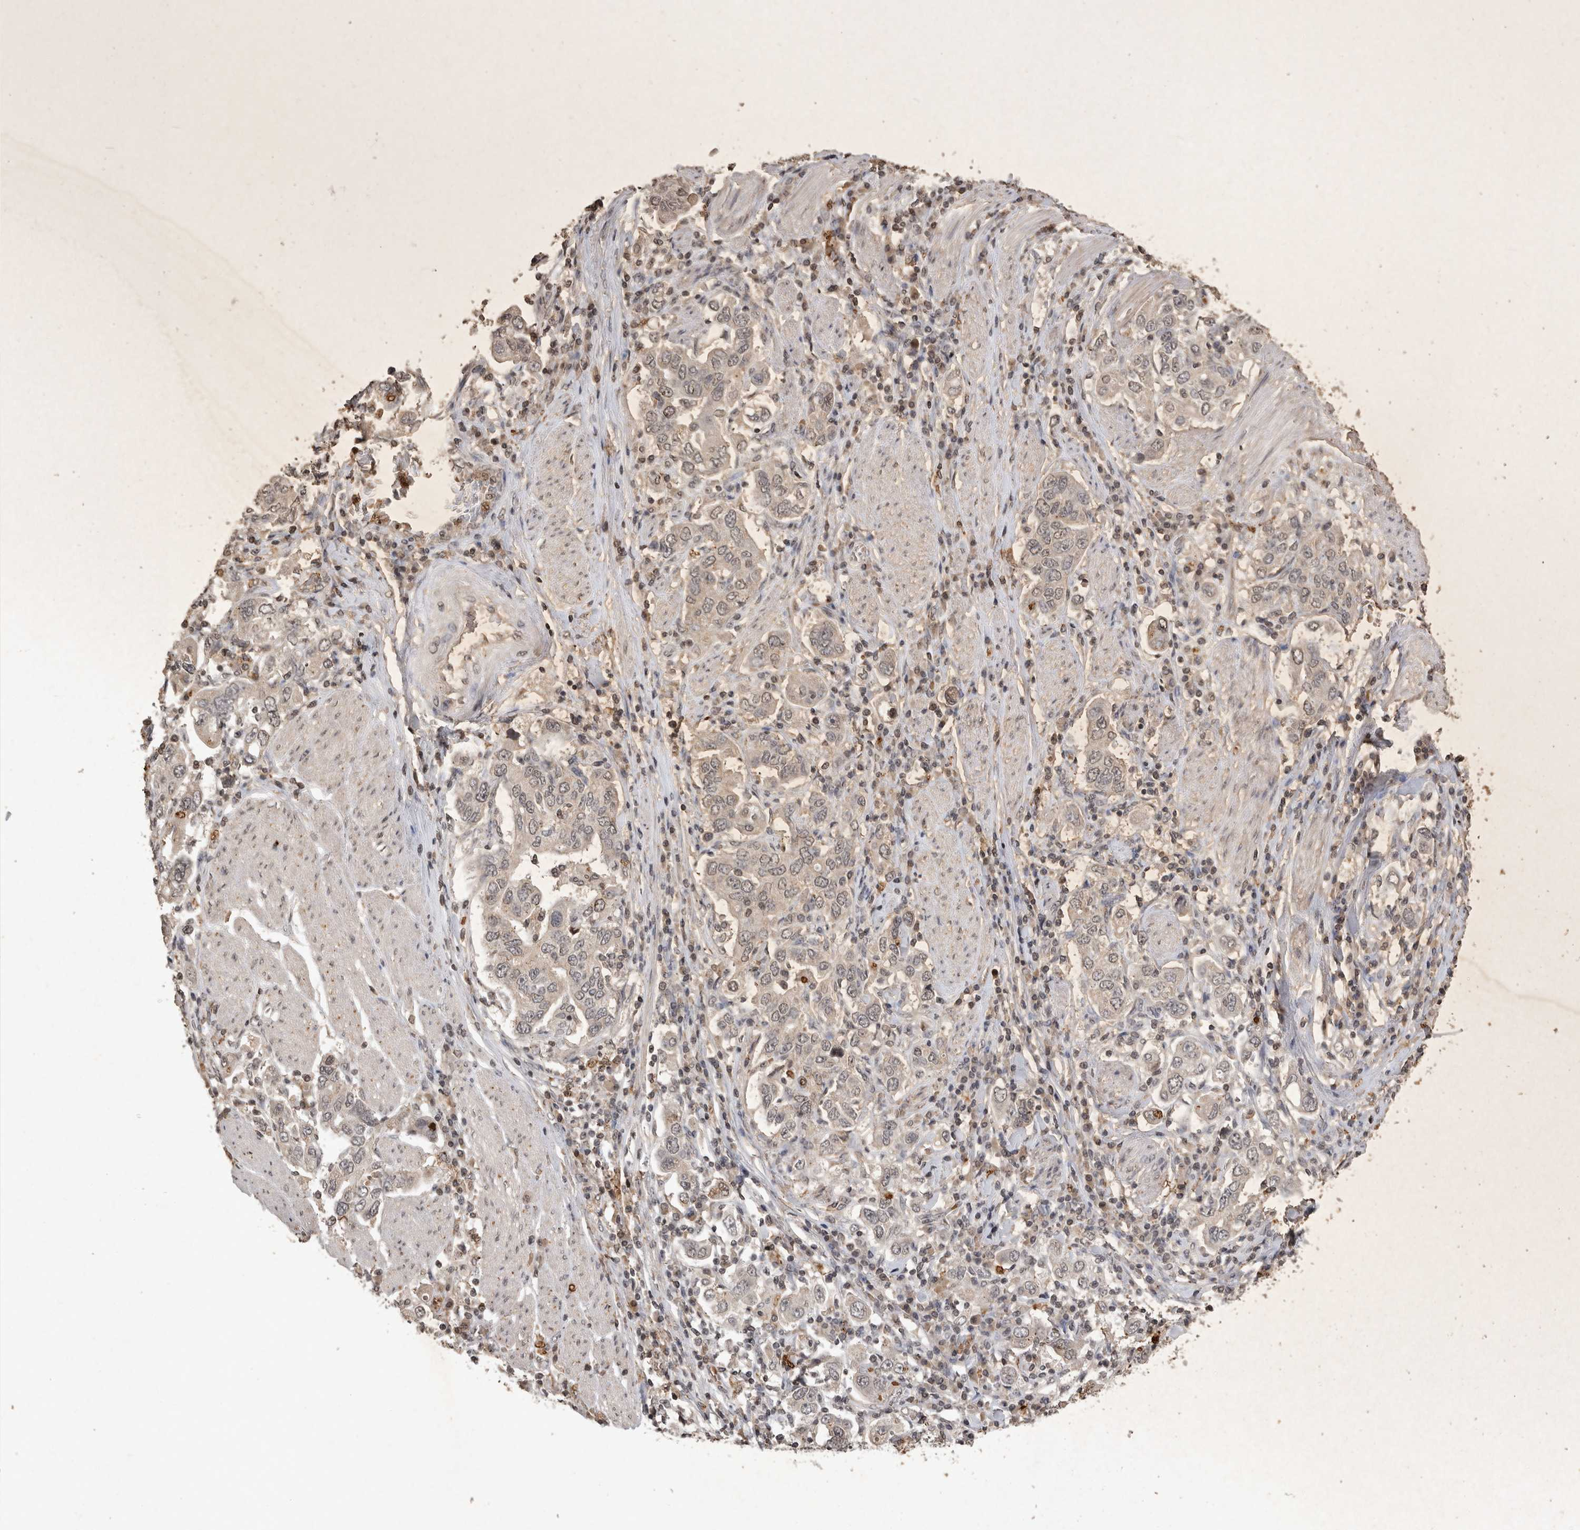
{"staining": {"intensity": "negative", "quantity": "none", "location": "none"}, "tissue": "stomach cancer", "cell_type": "Tumor cells", "image_type": "cancer", "snomed": [{"axis": "morphology", "description": "Adenocarcinoma, NOS"}, {"axis": "topography", "description": "Stomach, upper"}], "caption": "Immunohistochemistry (IHC) image of human adenocarcinoma (stomach) stained for a protein (brown), which displays no positivity in tumor cells.", "gene": "HRK", "patient": {"sex": "male", "age": 62}}